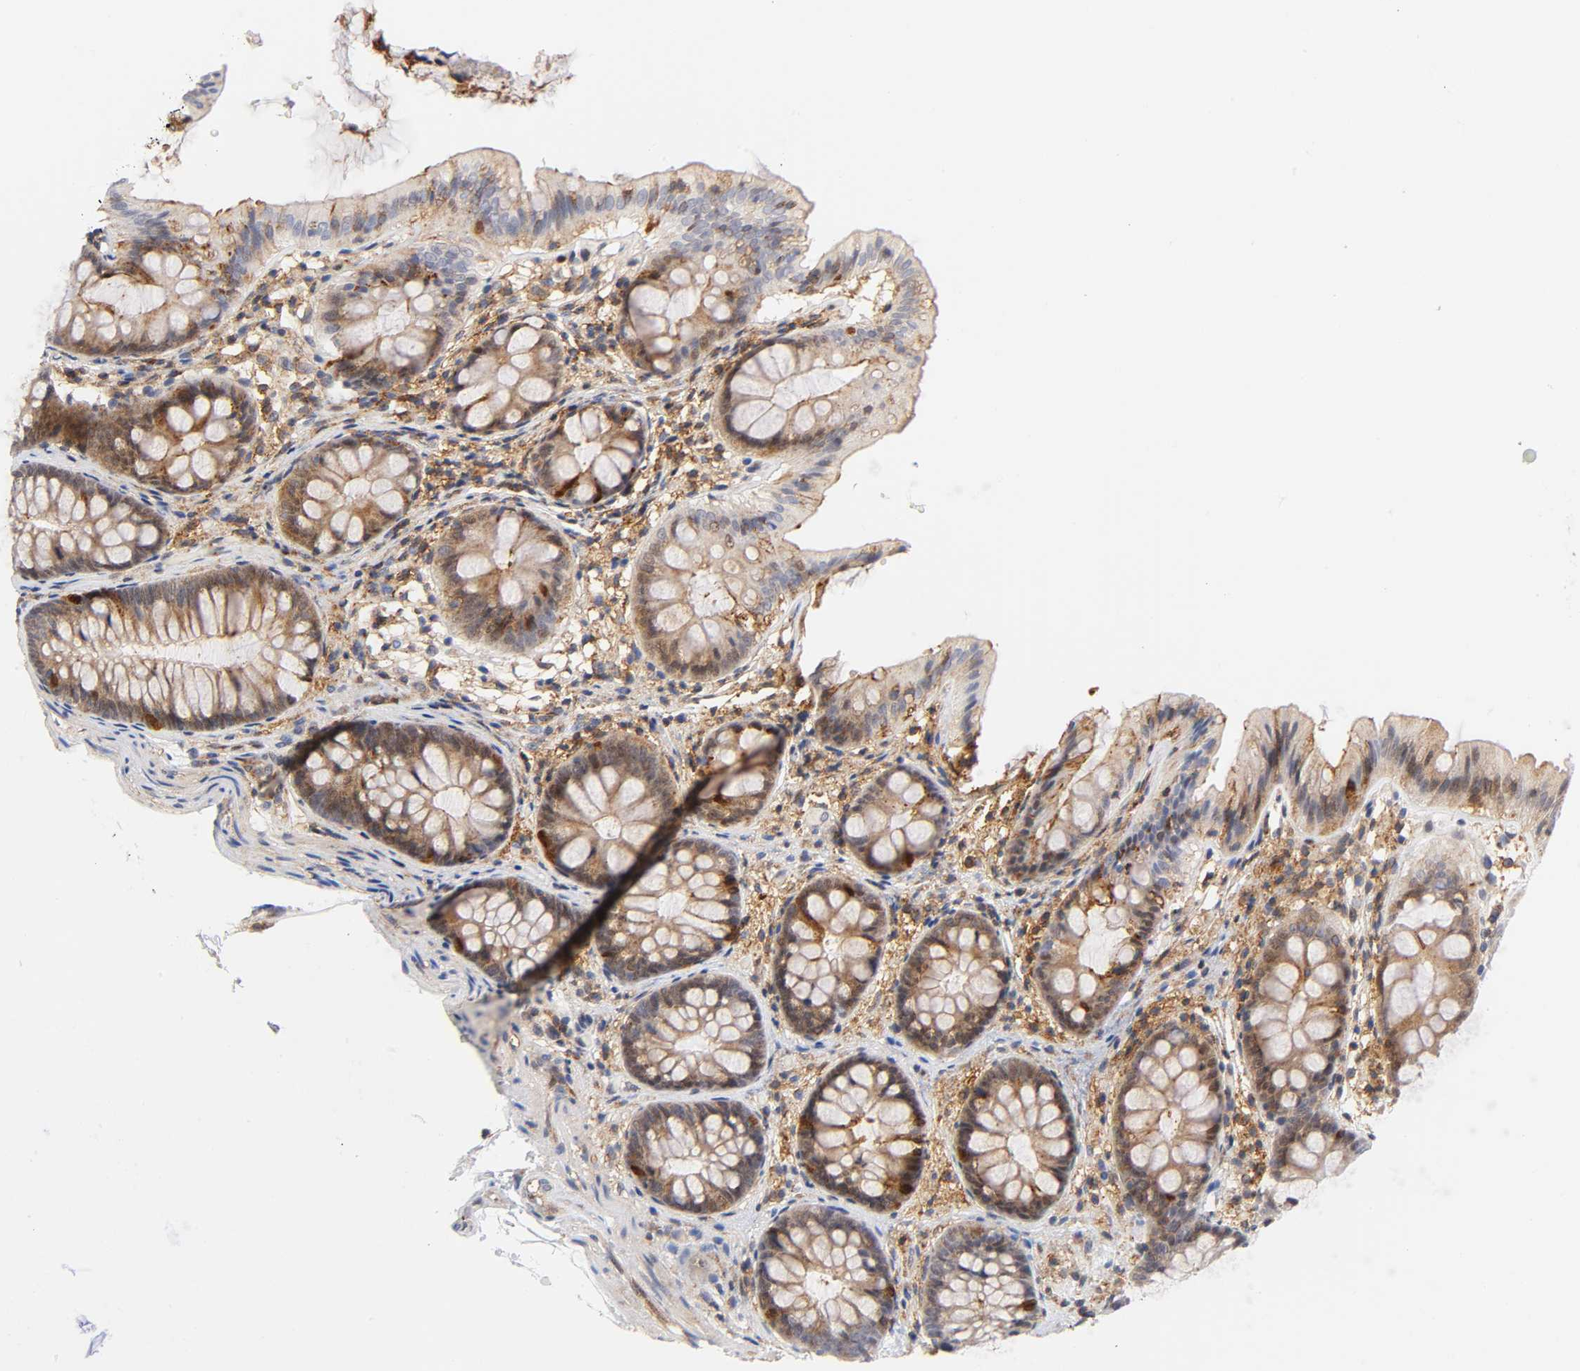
{"staining": {"intensity": "weak", "quantity": "25%-75%", "location": "cytoplasmic/membranous"}, "tissue": "colon", "cell_type": "Endothelial cells", "image_type": "normal", "snomed": [{"axis": "morphology", "description": "Normal tissue, NOS"}, {"axis": "topography", "description": "Smooth muscle"}, {"axis": "topography", "description": "Colon"}], "caption": "The micrograph demonstrates staining of unremarkable colon, revealing weak cytoplasmic/membranous protein staining (brown color) within endothelial cells. (IHC, brightfield microscopy, high magnification).", "gene": "ANXA7", "patient": {"sex": "male", "age": 67}}